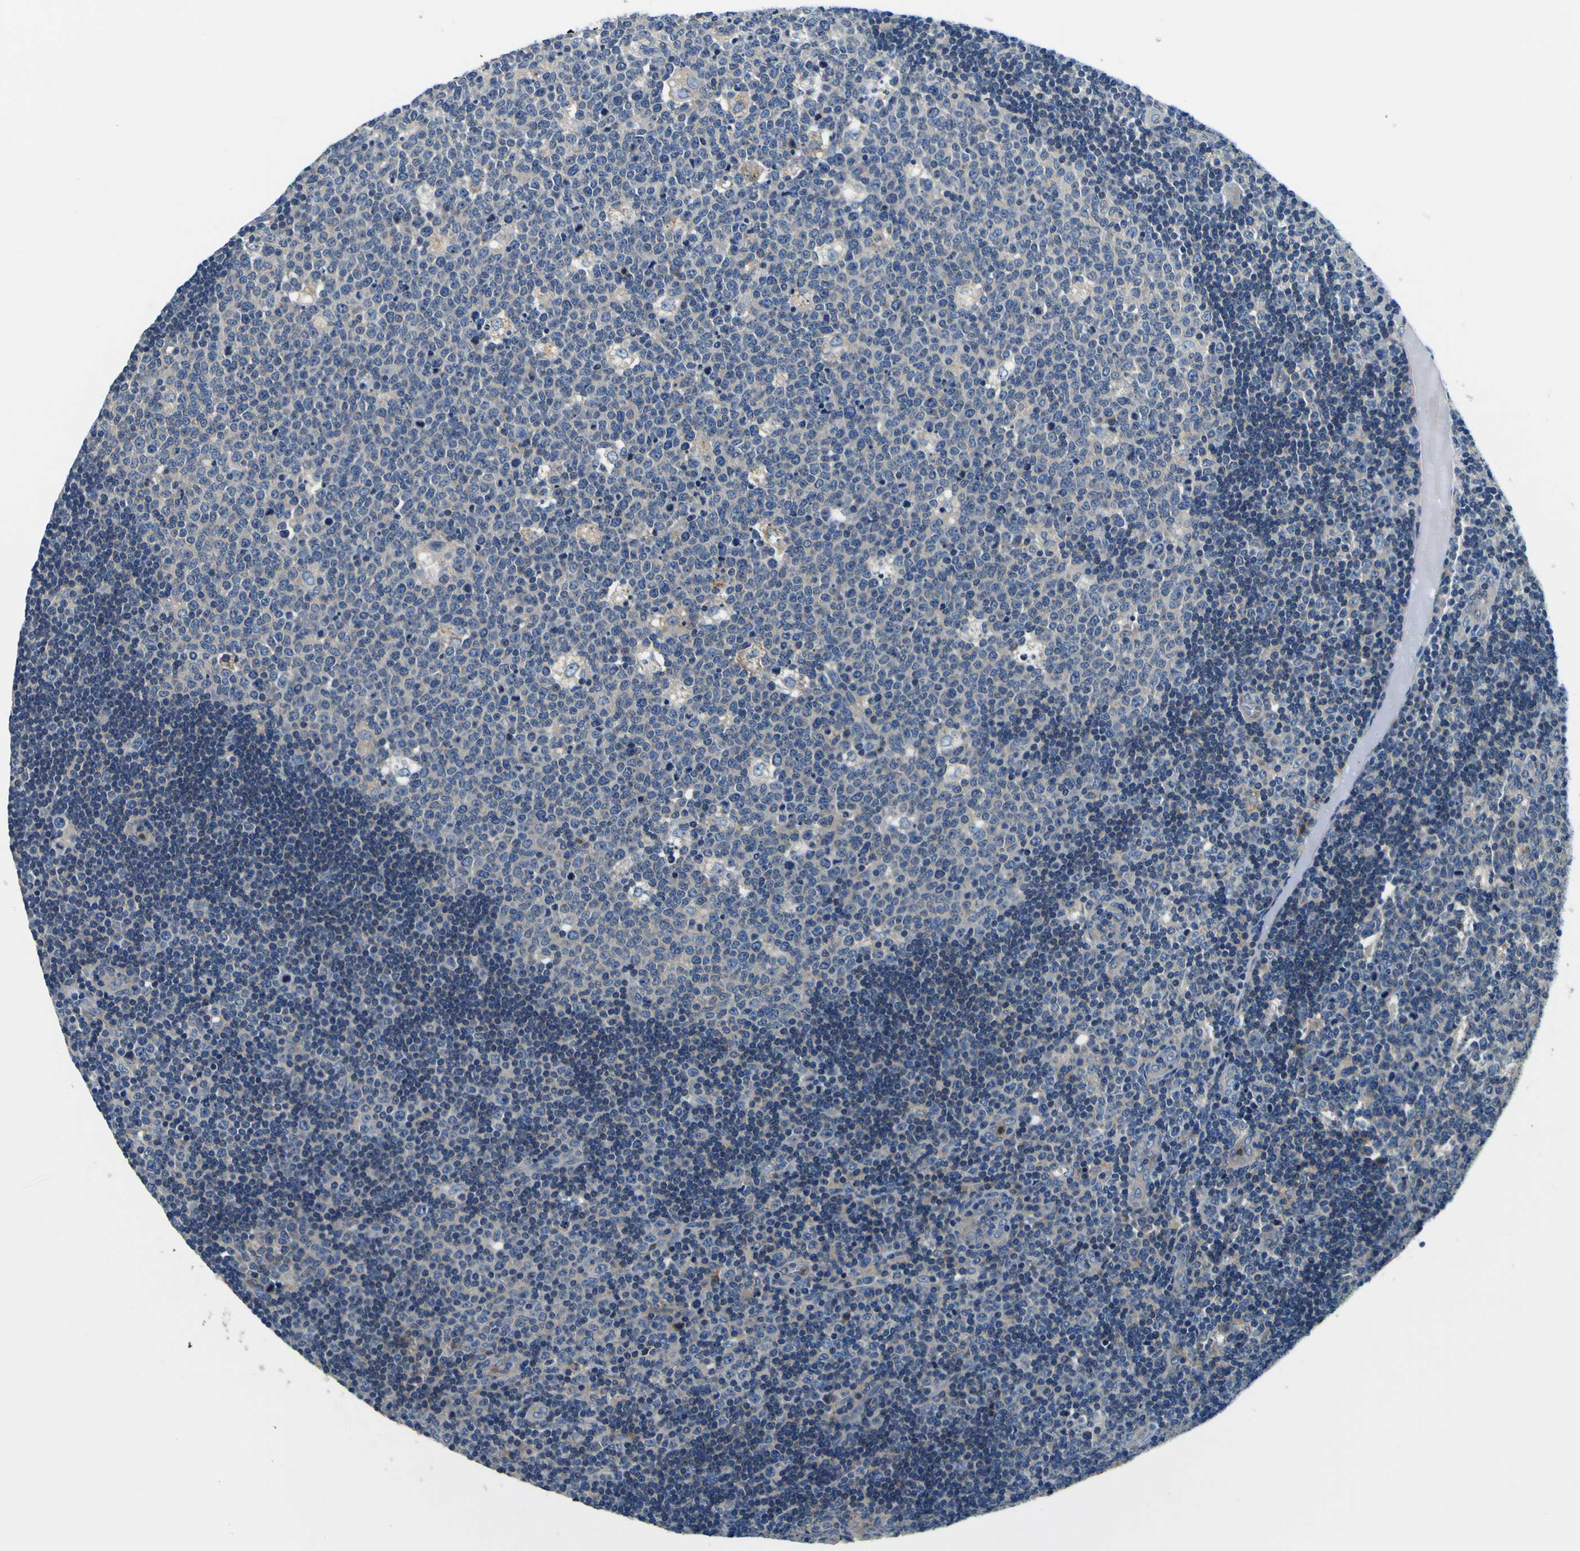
{"staining": {"intensity": "weak", "quantity": "<25%", "location": "cytoplasmic/membranous"}, "tissue": "lymph node", "cell_type": "Germinal center cells", "image_type": "normal", "snomed": [{"axis": "morphology", "description": "Normal tissue, NOS"}, {"axis": "topography", "description": "Lymph node"}, {"axis": "topography", "description": "Salivary gland"}], "caption": "Immunohistochemical staining of unremarkable human lymph node displays no significant staining in germinal center cells.", "gene": "CLSTN1", "patient": {"sex": "male", "age": 8}}